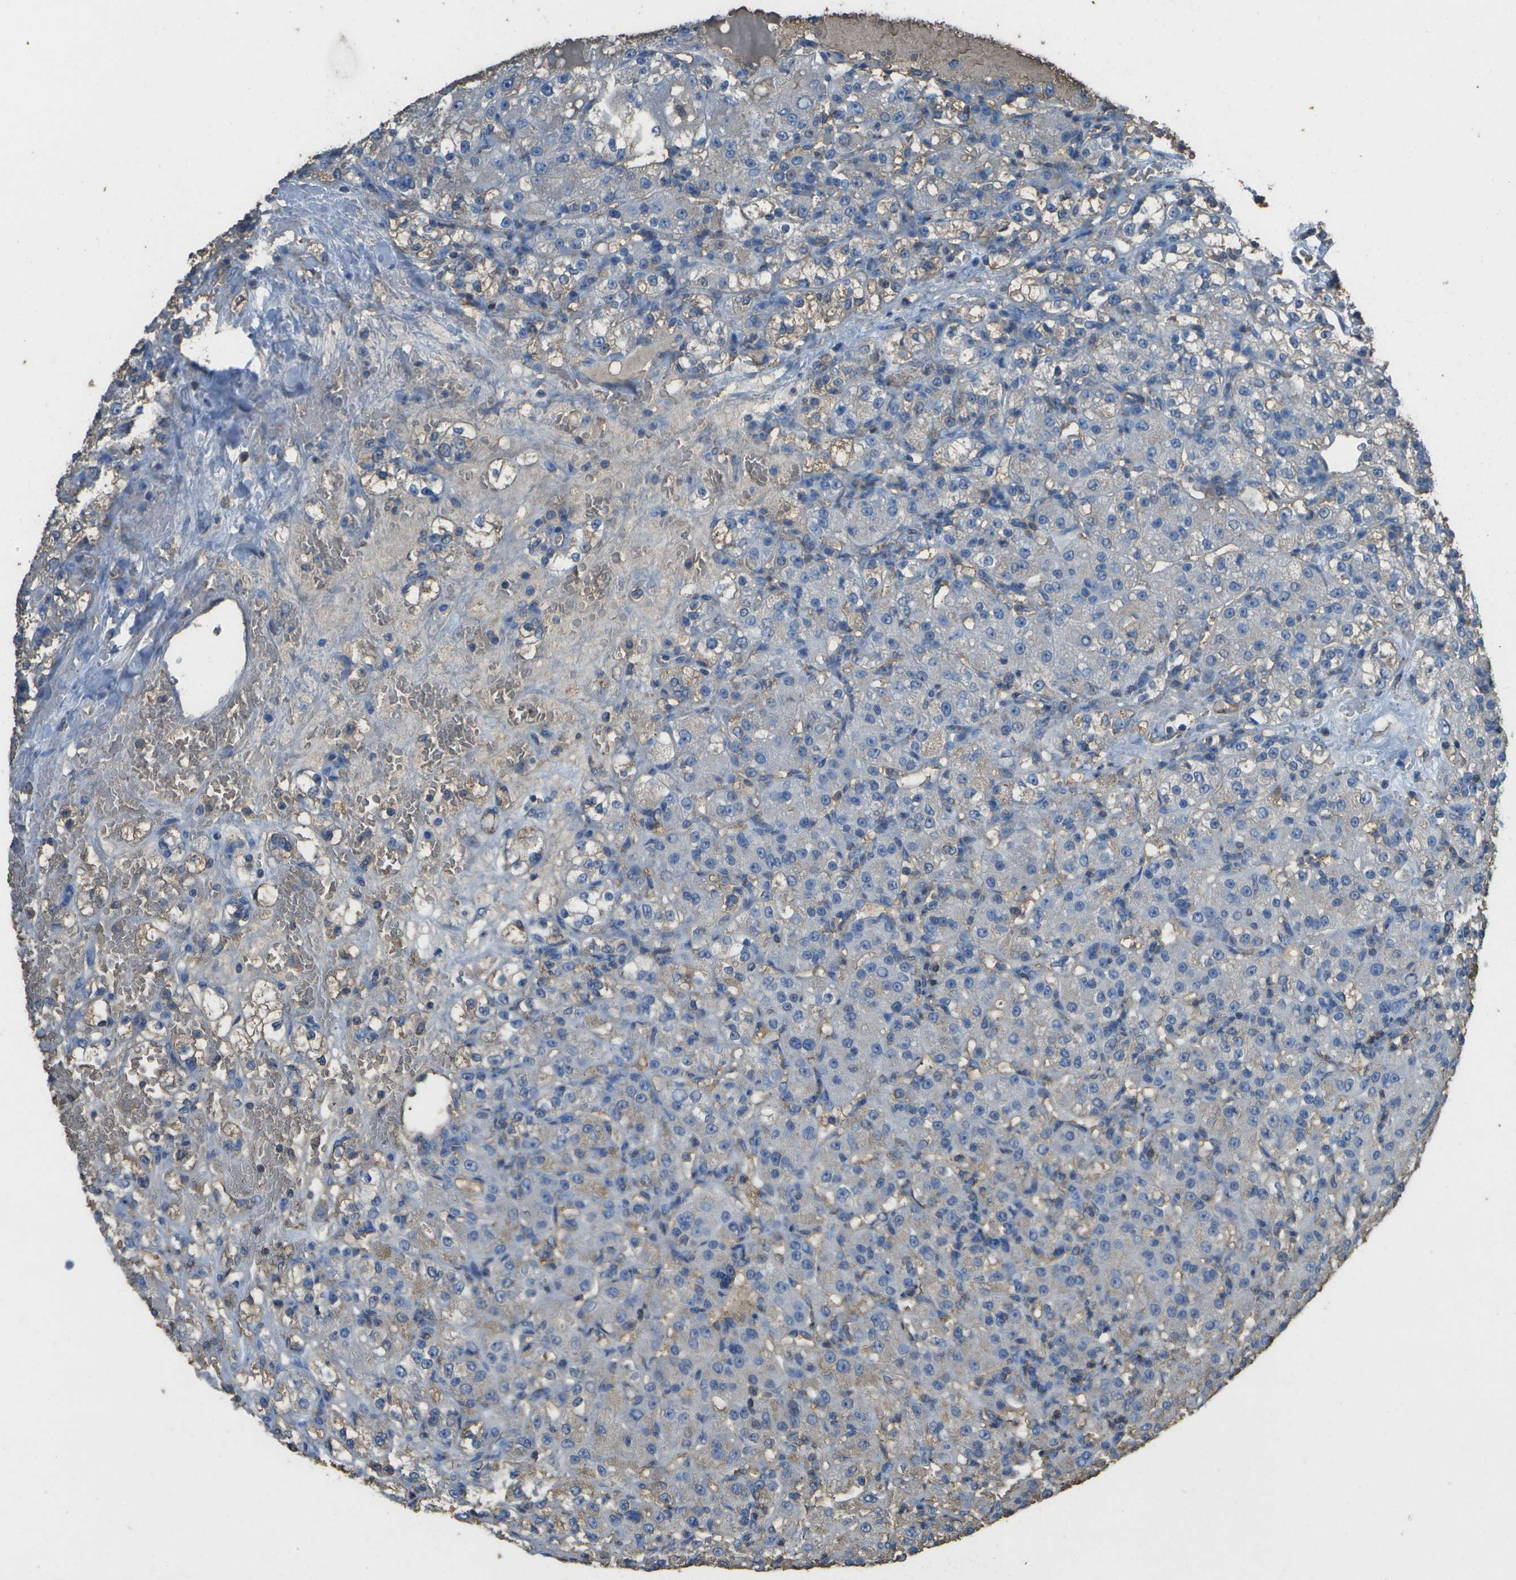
{"staining": {"intensity": "negative", "quantity": "none", "location": "none"}, "tissue": "renal cancer", "cell_type": "Tumor cells", "image_type": "cancer", "snomed": [{"axis": "morphology", "description": "Normal tissue, NOS"}, {"axis": "morphology", "description": "Adenocarcinoma, NOS"}, {"axis": "topography", "description": "Kidney"}], "caption": "High power microscopy histopathology image of an immunohistochemistry (IHC) image of renal cancer (adenocarcinoma), revealing no significant positivity in tumor cells. Brightfield microscopy of IHC stained with DAB (3,3'-diaminobenzidine) (brown) and hematoxylin (blue), captured at high magnification.", "gene": "CYP4F11", "patient": {"sex": "male", "age": 61}}